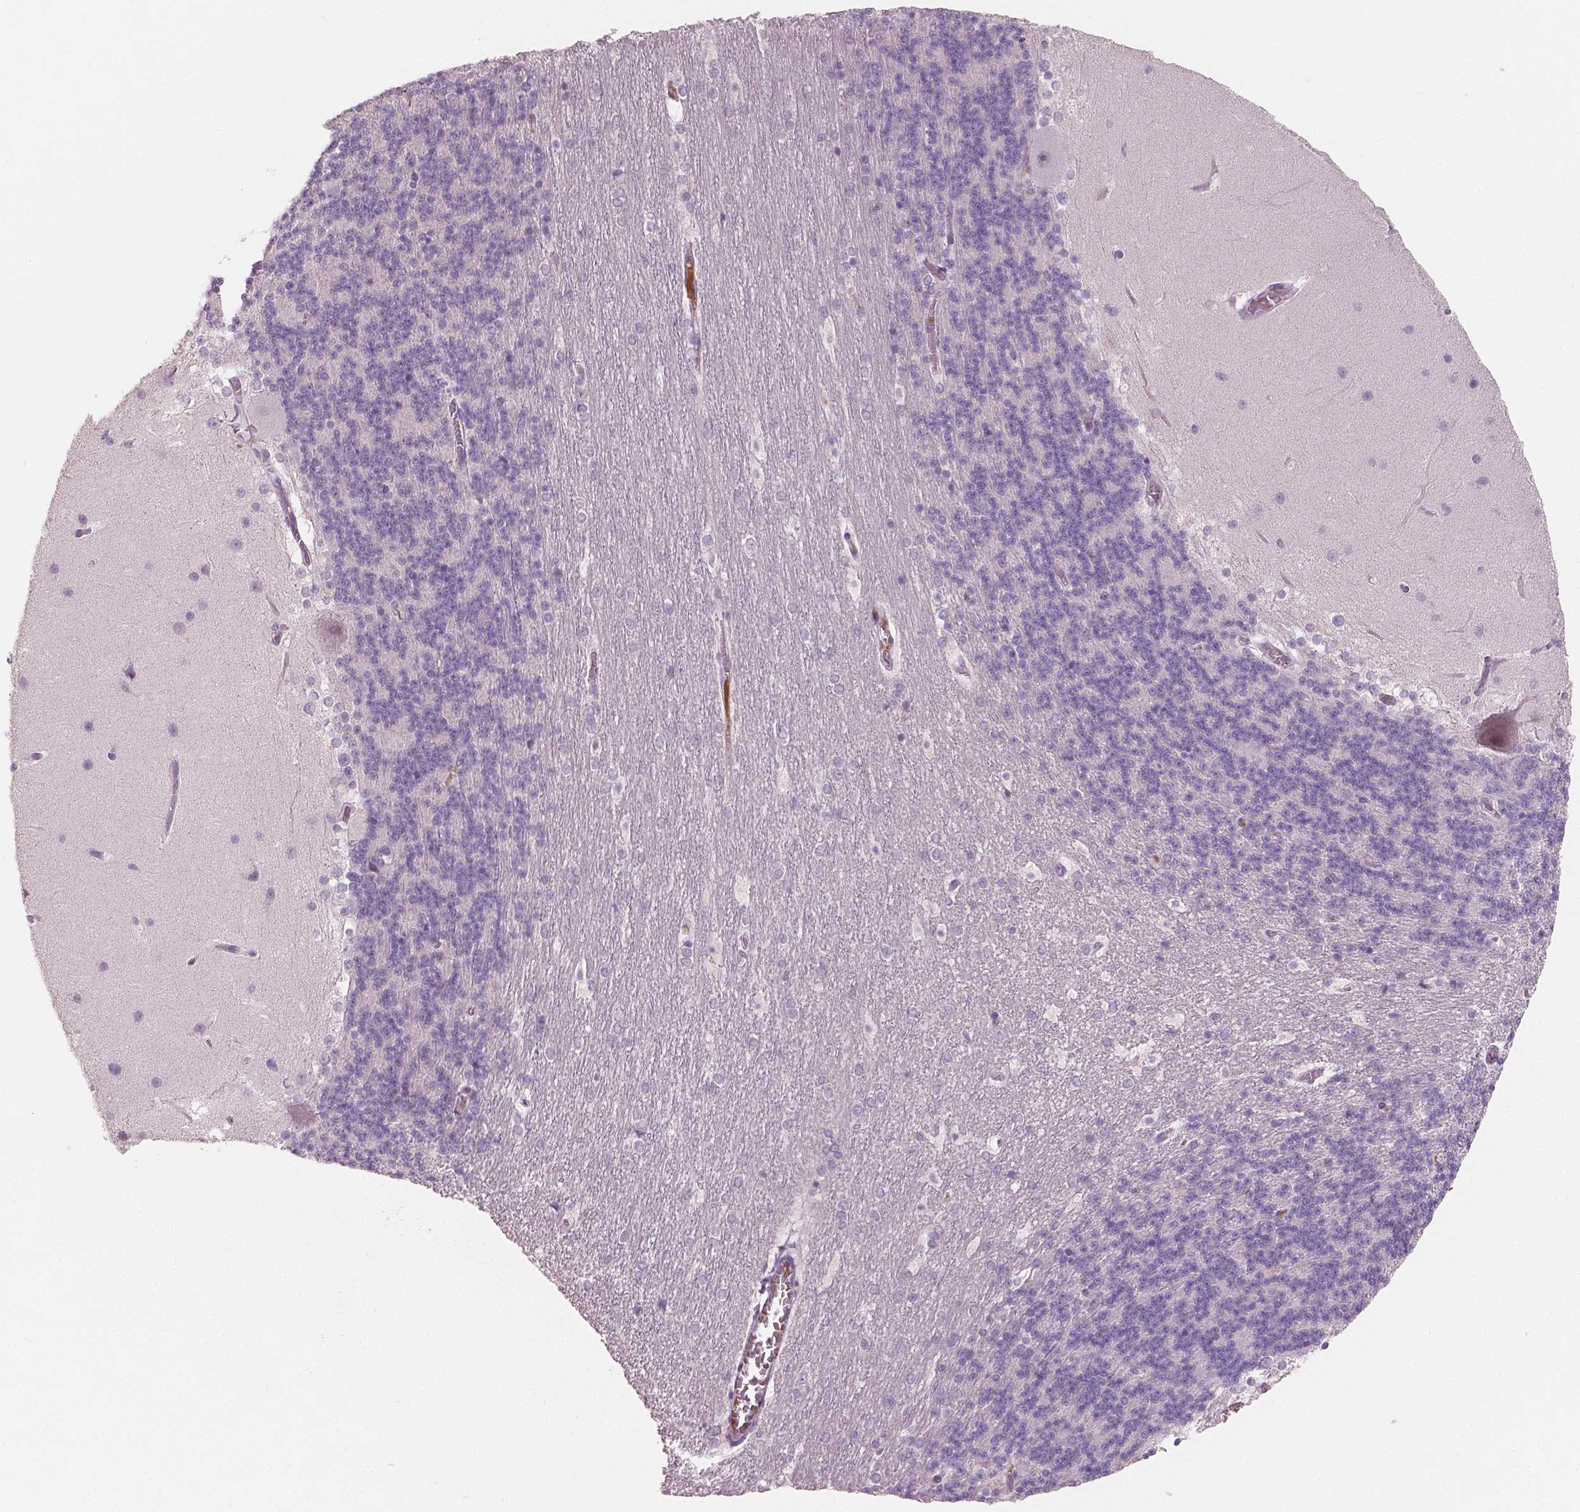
{"staining": {"intensity": "negative", "quantity": "none", "location": "none"}, "tissue": "cerebellum", "cell_type": "Cells in granular layer", "image_type": "normal", "snomed": [{"axis": "morphology", "description": "Normal tissue, NOS"}, {"axis": "topography", "description": "Cerebellum"}], "caption": "IHC micrograph of normal cerebellum stained for a protein (brown), which reveals no staining in cells in granular layer. (DAB immunohistochemistry (IHC) visualized using brightfield microscopy, high magnification).", "gene": "APOA4", "patient": {"sex": "female", "age": 19}}